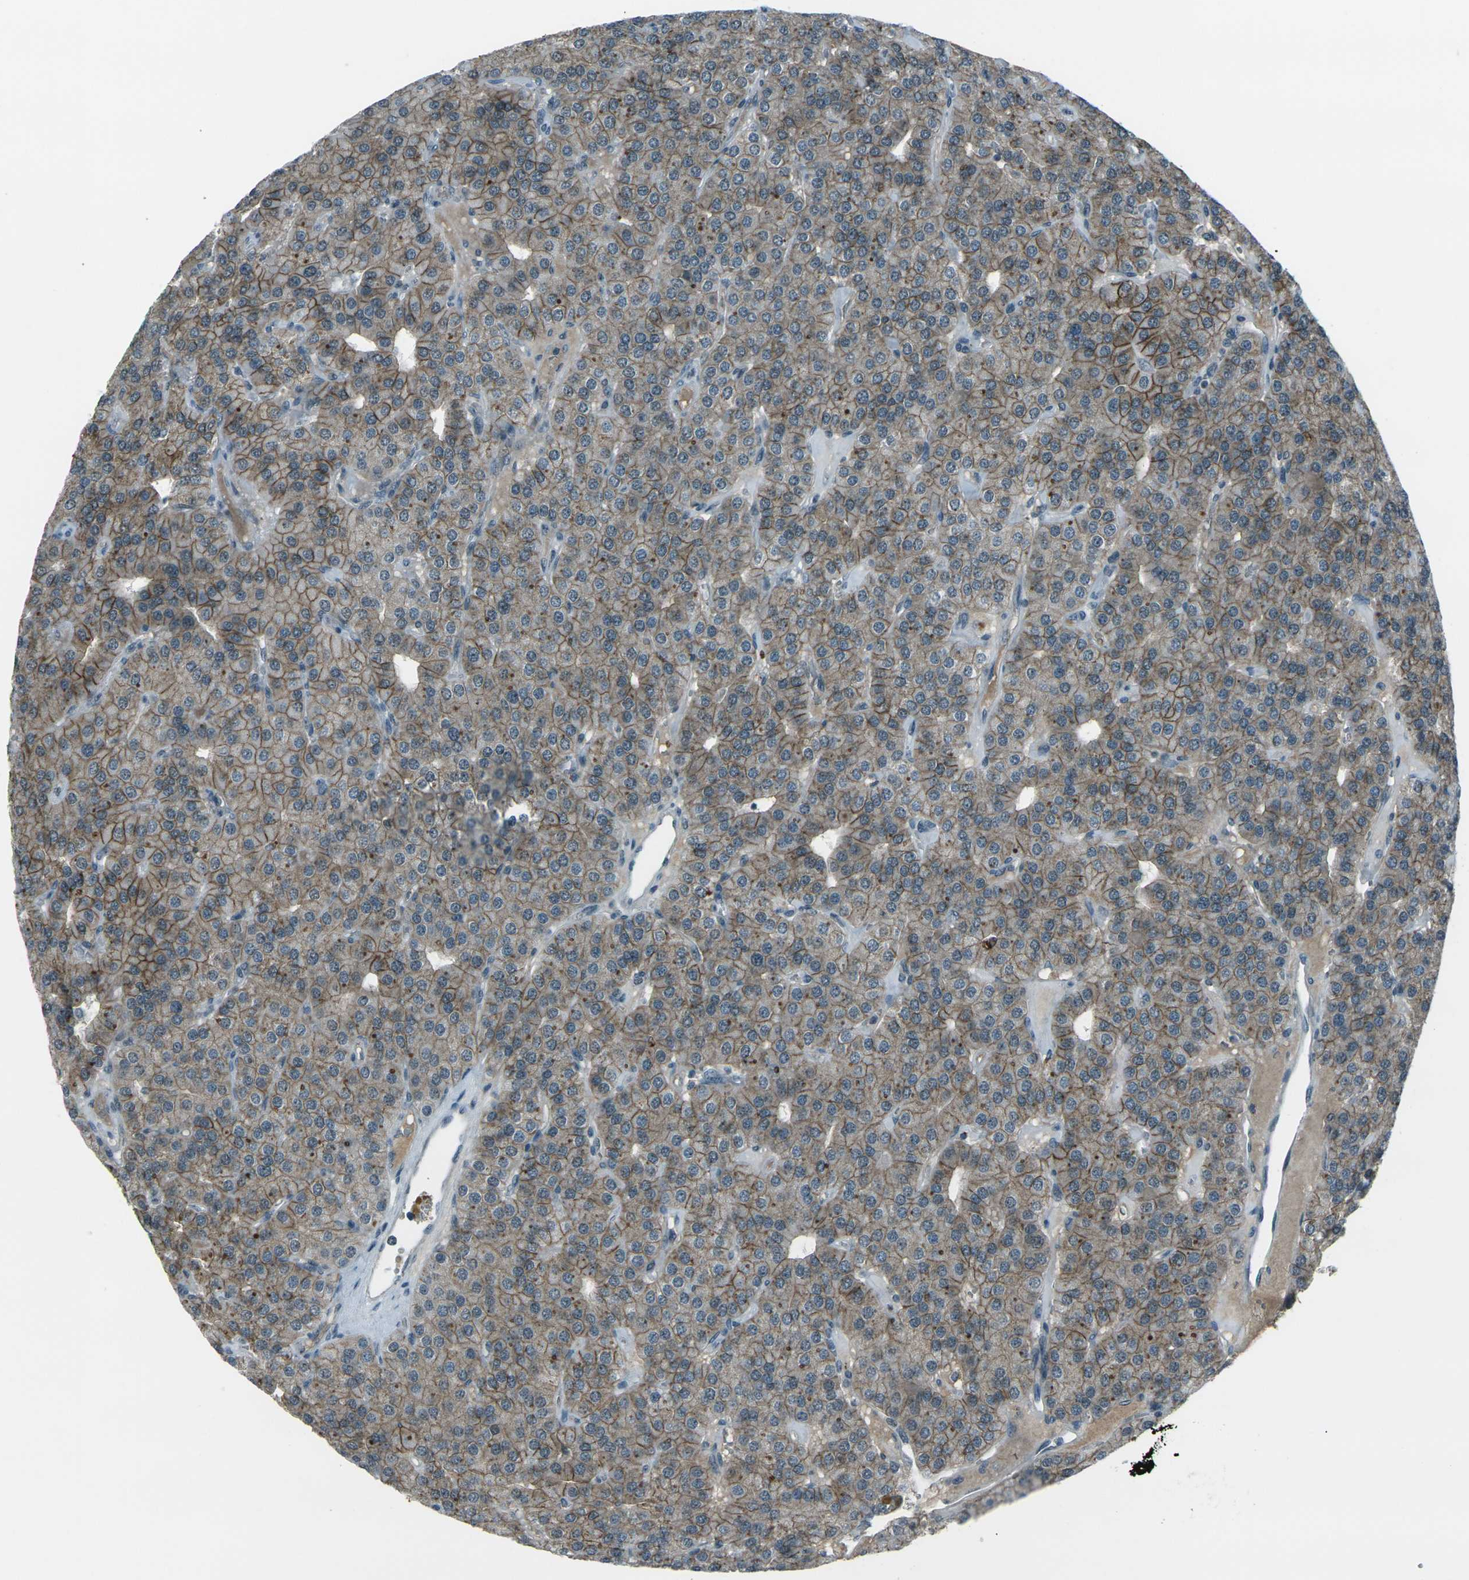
{"staining": {"intensity": "moderate", "quantity": "25%-75%", "location": "cytoplasmic/membranous,nuclear"}, "tissue": "parathyroid gland", "cell_type": "Glandular cells", "image_type": "normal", "snomed": [{"axis": "morphology", "description": "Normal tissue, NOS"}, {"axis": "morphology", "description": "Adenoma, NOS"}, {"axis": "topography", "description": "Parathyroid gland"}], "caption": "A brown stain labels moderate cytoplasmic/membranous,nuclear positivity of a protein in glandular cells of normal human parathyroid gland. (brown staining indicates protein expression, while blue staining denotes nuclei).", "gene": "GPR19", "patient": {"sex": "female", "age": 86}}